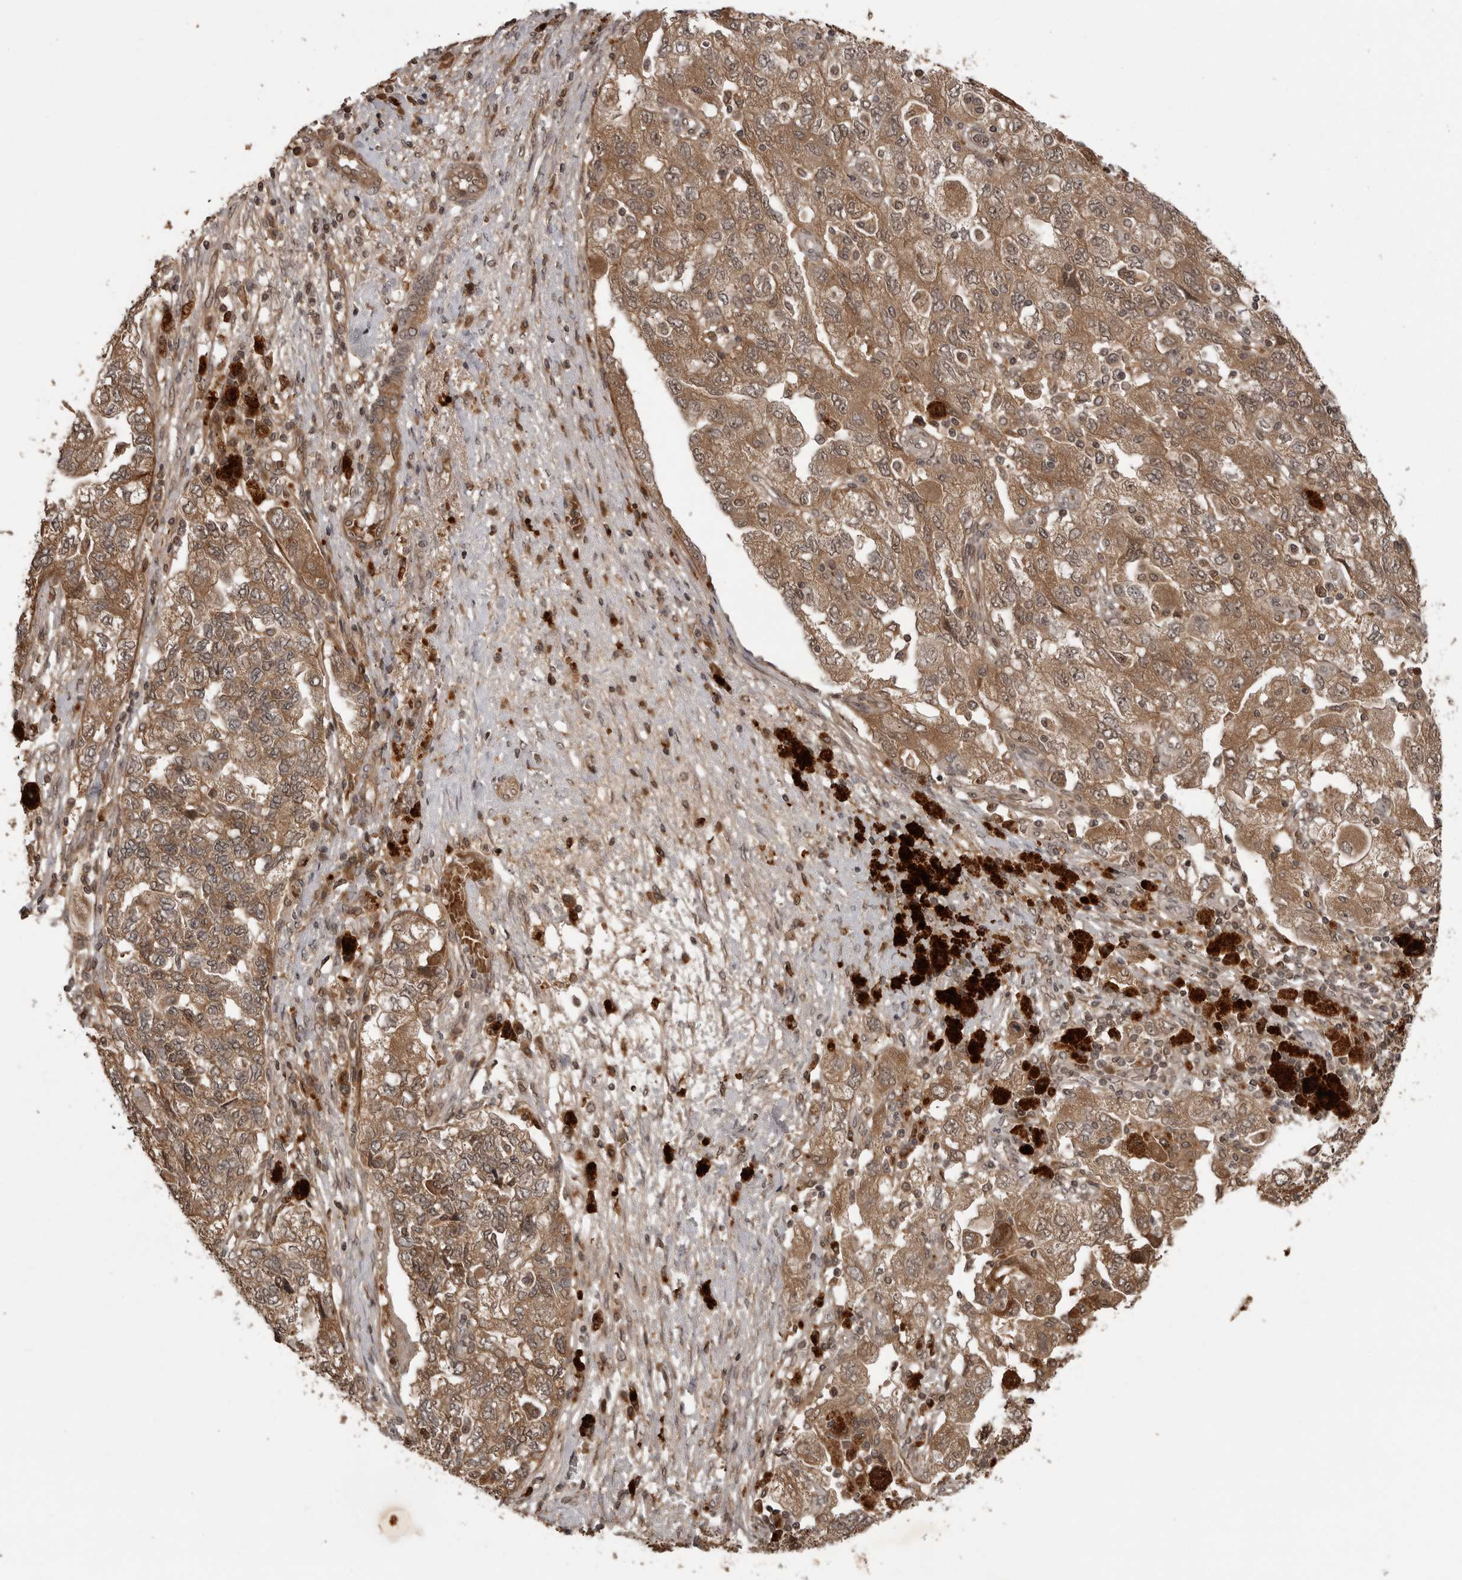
{"staining": {"intensity": "moderate", "quantity": ">75%", "location": "cytoplasmic/membranous,nuclear"}, "tissue": "ovarian cancer", "cell_type": "Tumor cells", "image_type": "cancer", "snomed": [{"axis": "morphology", "description": "Carcinoma, NOS"}, {"axis": "morphology", "description": "Cystadenocarcinoma, serous, NOS"}, {"axis": "topography", "description": "Ovary"}], "caption": "The histopathology image shows a brown stain indicating the presence of a protein in the cytoplasmic/membranous and nuclear of tumor cells in serous cystadenocarcinoma (ovarian).", "gene": "AKAP7", "patient": {"sex": "female", "age": 69}}